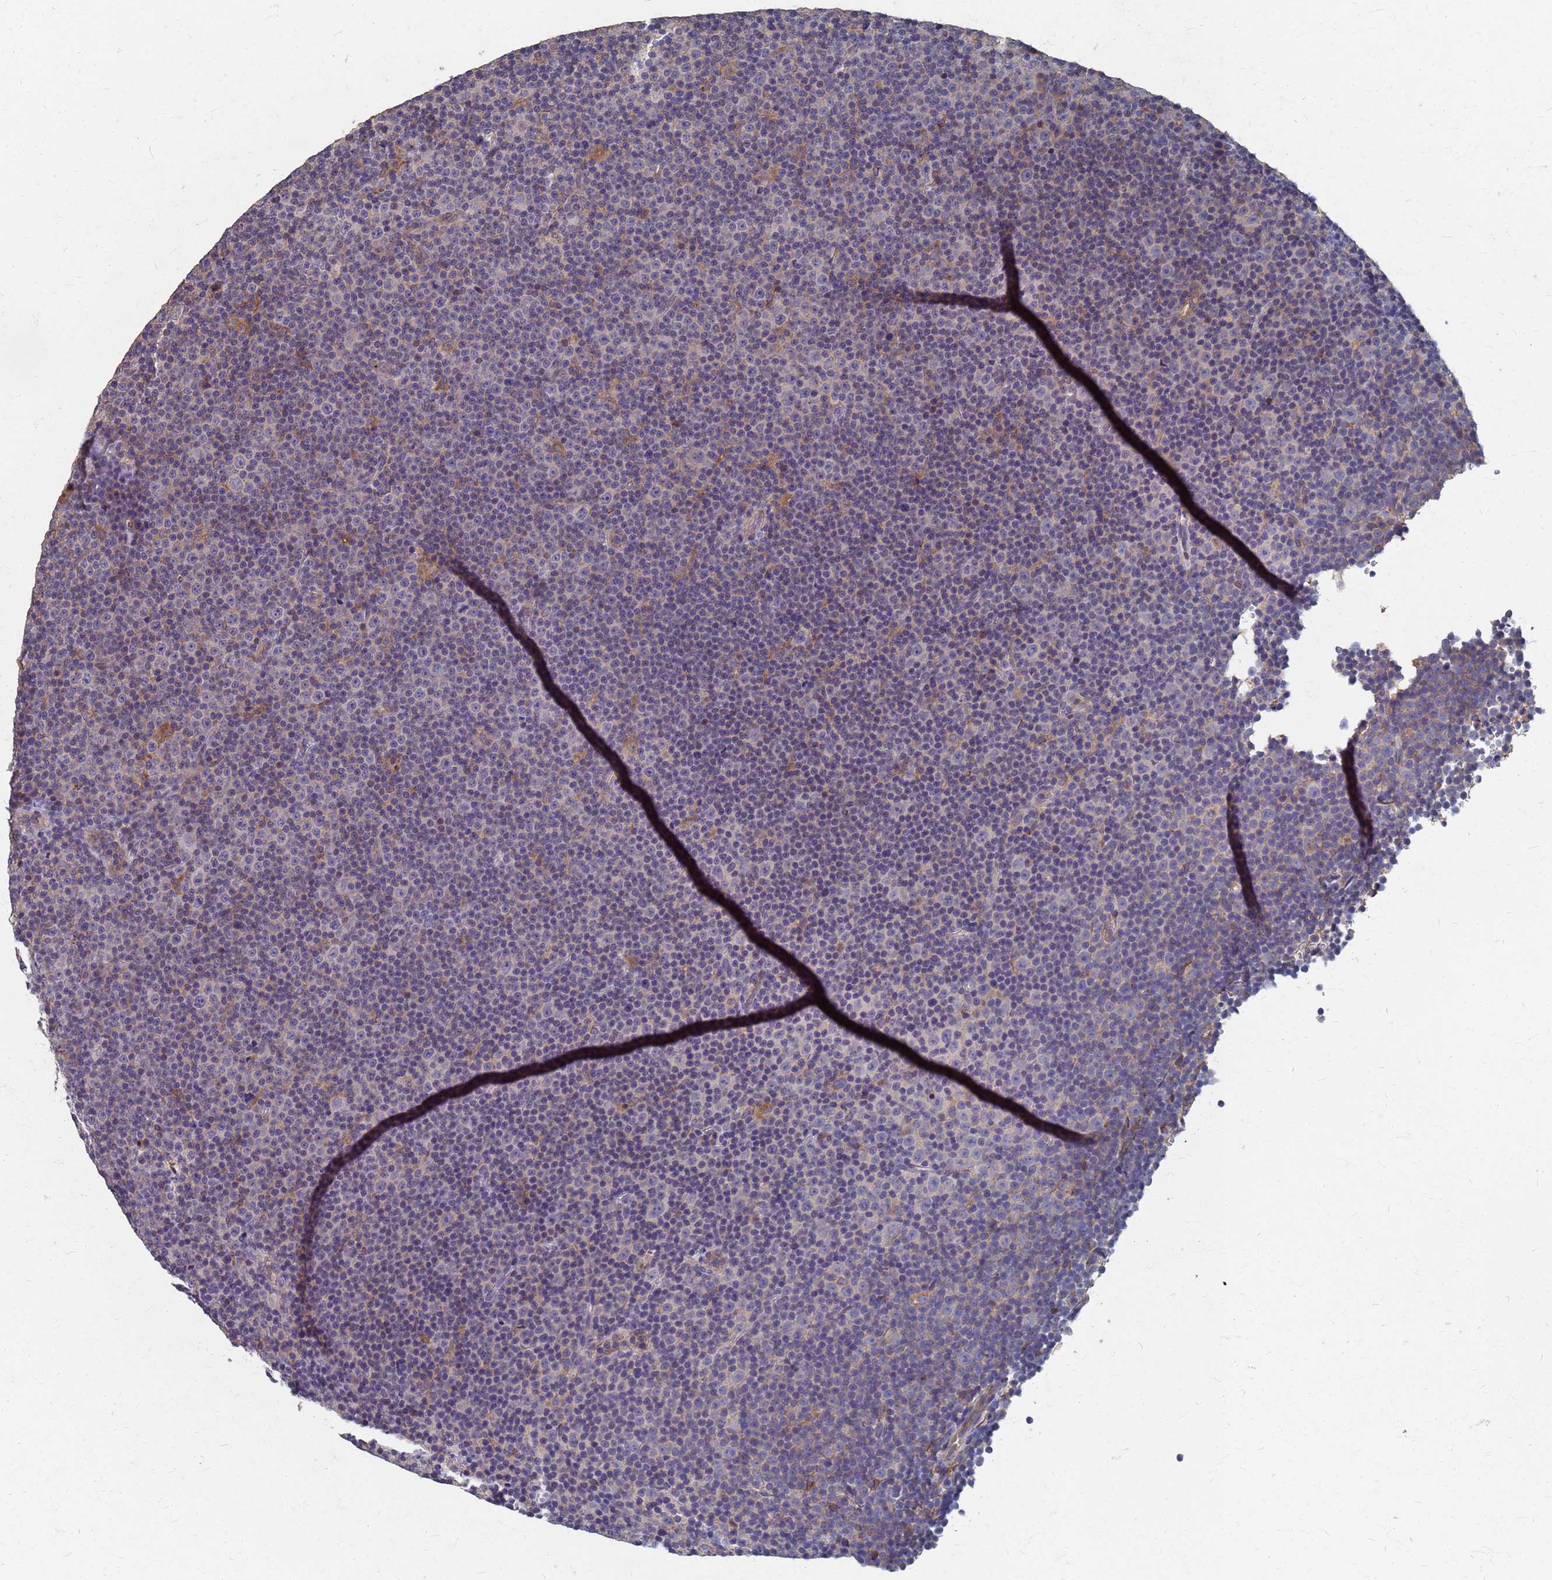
{"staining": {"intensity": "moderate", "quantity": "<25%", "location": "cytoplasmic/membranous"}, "tissue": "lymphoma", "cell_type": "Tumor cells", "image_type": "cancer", "snomed": [{"axis": "morphology", "description": "Malignant lymphoma, non-Hodgkin's type, Low grade"}, {"axis": "topography", "description": "Lymph node"}], "caption": "Lymphoma stained with a protein marker demonstrates moderate staining in tumor cells.", "gene": "KRCC1", "patient": {"sex": "female", "age": 67}}